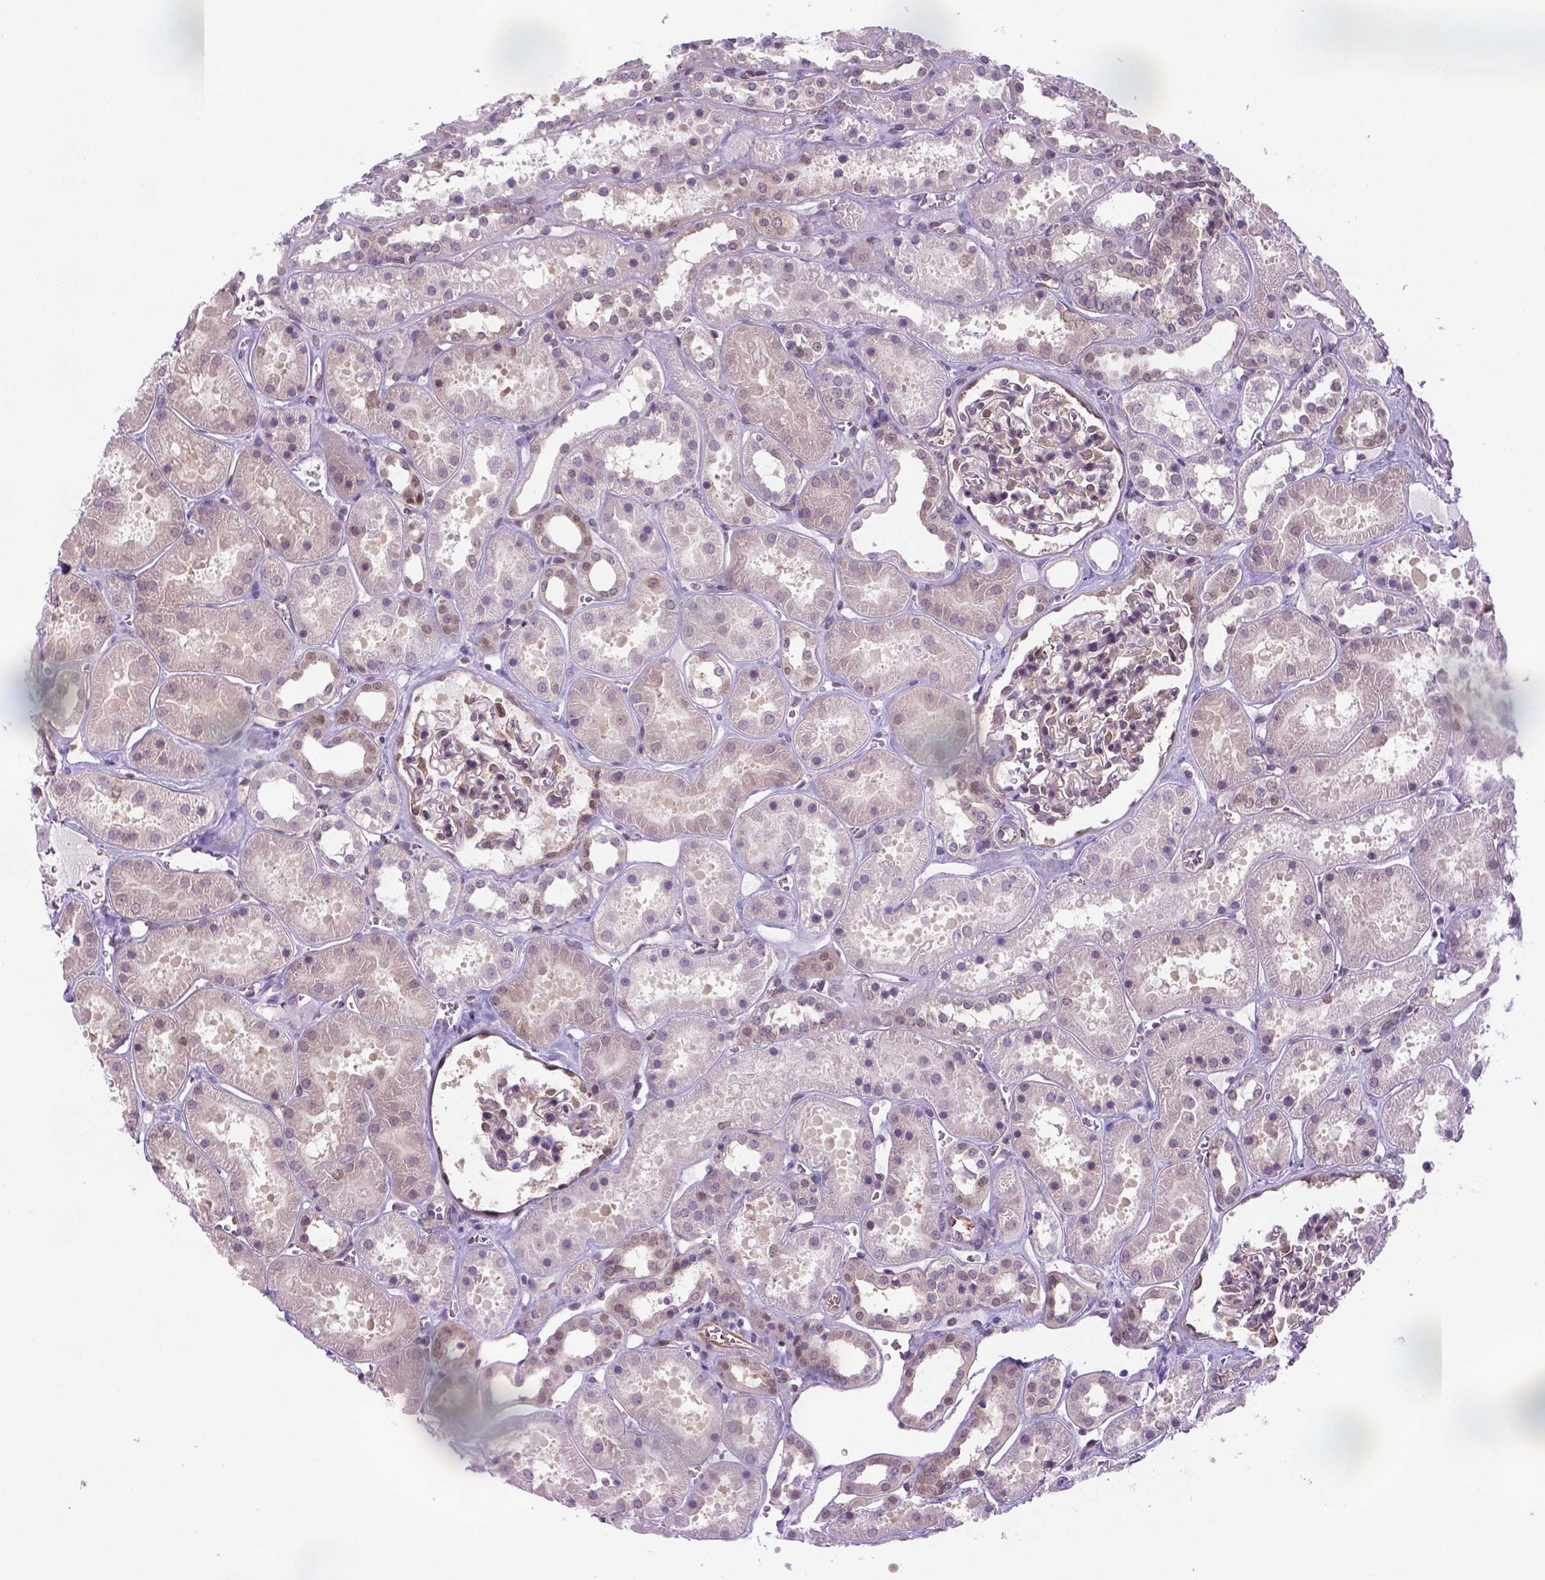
{"staining": {"intensity": "moderate", "quantity": "<25%", "location": "nuclear"}, "tissue": "kidney", "cell_type": "Cells in glomeruli", "image_type": "normal", "snomed": [{"axis": "morphology", "description": "Normal tissue, NOS"}, {"axis": "topography", "description": "Kidney"}], "caption": "Immunohistochemical staining of unremarkable human kidney shows low levels of moderate nuclear staining in approximately <25% of cells in glomeruli. Nuclei are stained in blue.", "gene": "MGMT", "patient": {"sex": "female", "age": 41}}